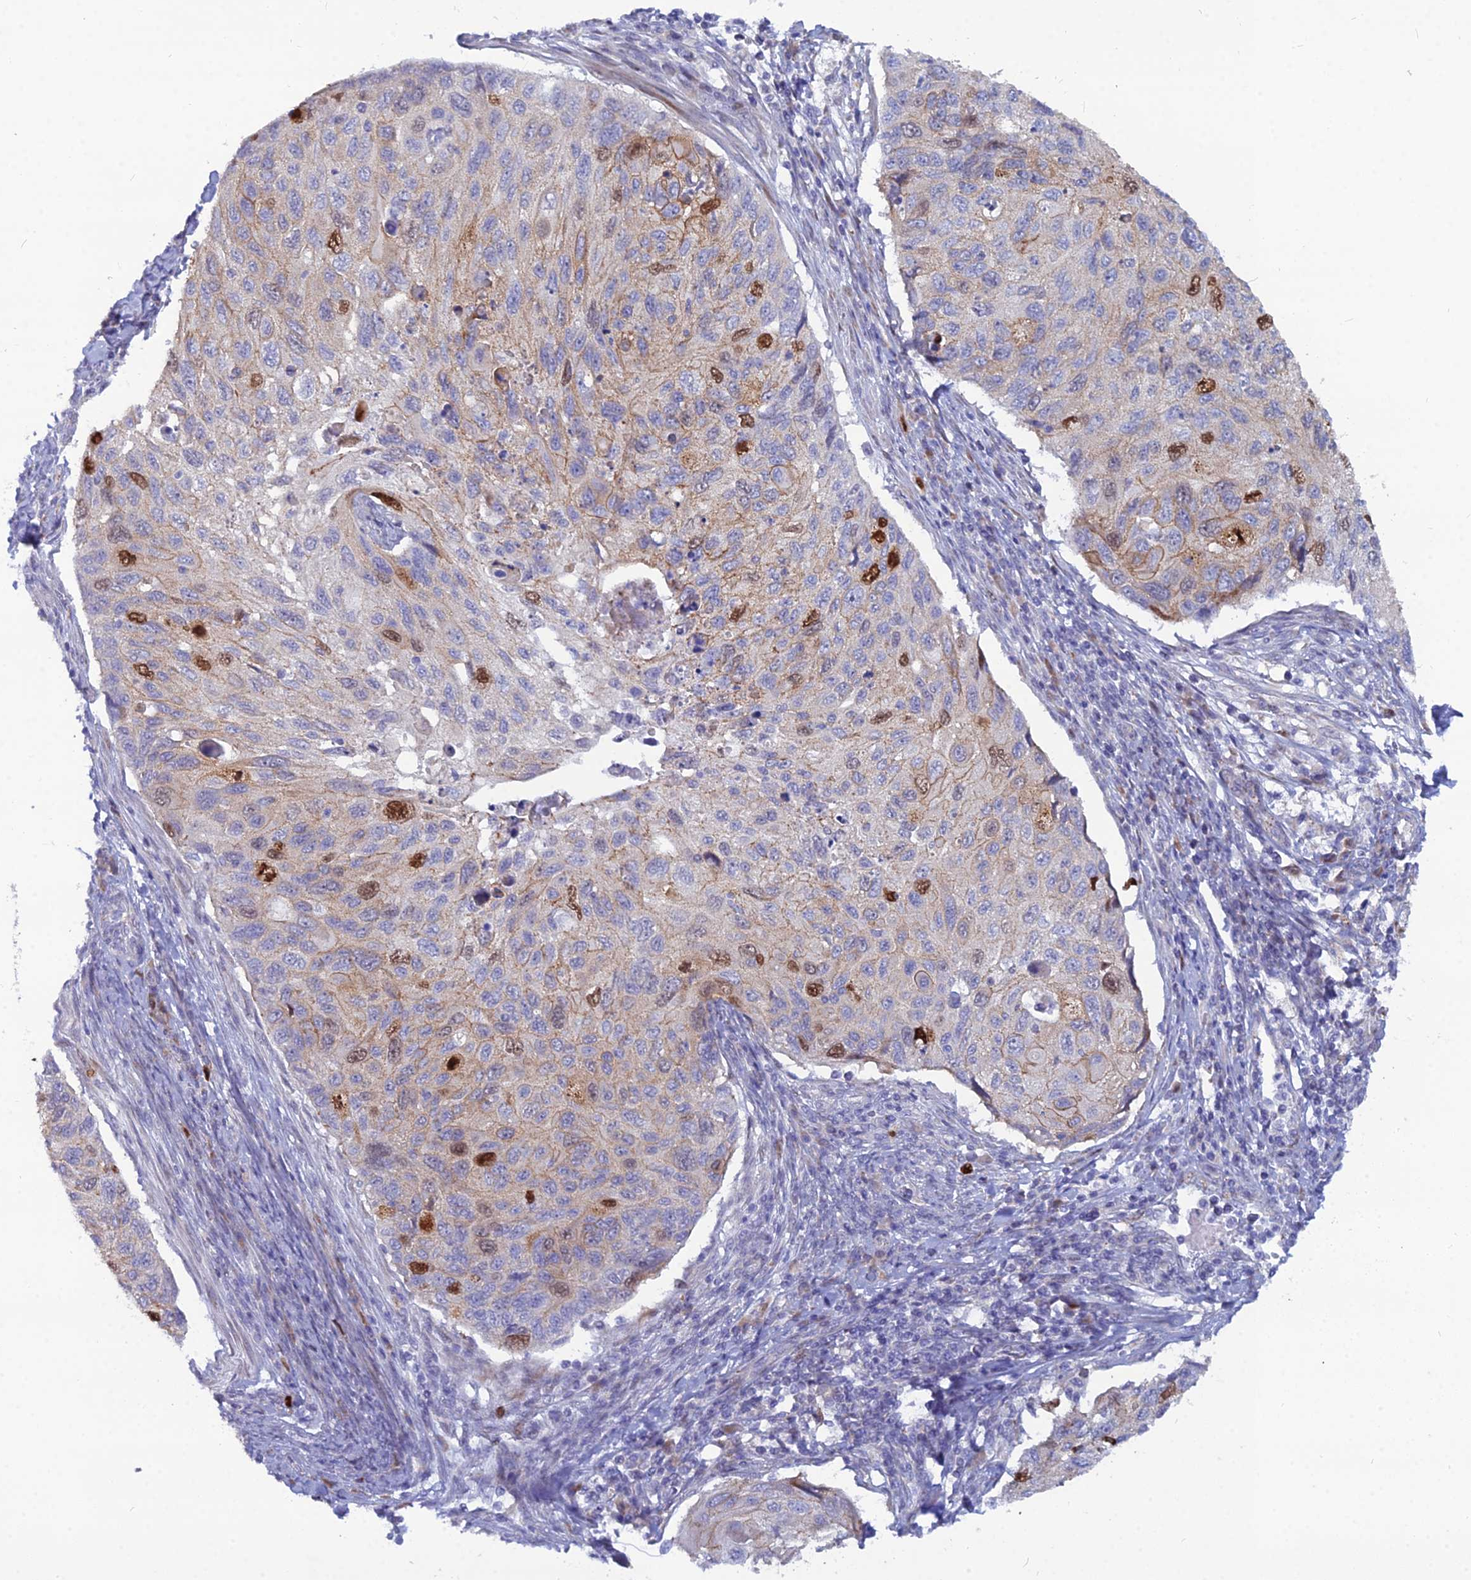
{"staining": {"intensity": "strong", "quantity": "<25%", "location": "nuclear"}, "tissue": "cervical cancer", "cell_type": "Tumor cells", "image_type": "cancer", "snomed": [{"axis": "morphology", "description": "Squamous cell carcinoma, NOS"}, {"axis": "topography", "description": "Cervix"}], "caption": "Human cervical cancer stained with a protein marker shows strong staining in tumor cells.", "gene": "NUSAP1", "patient": {"sex": "female", "age": 70}}